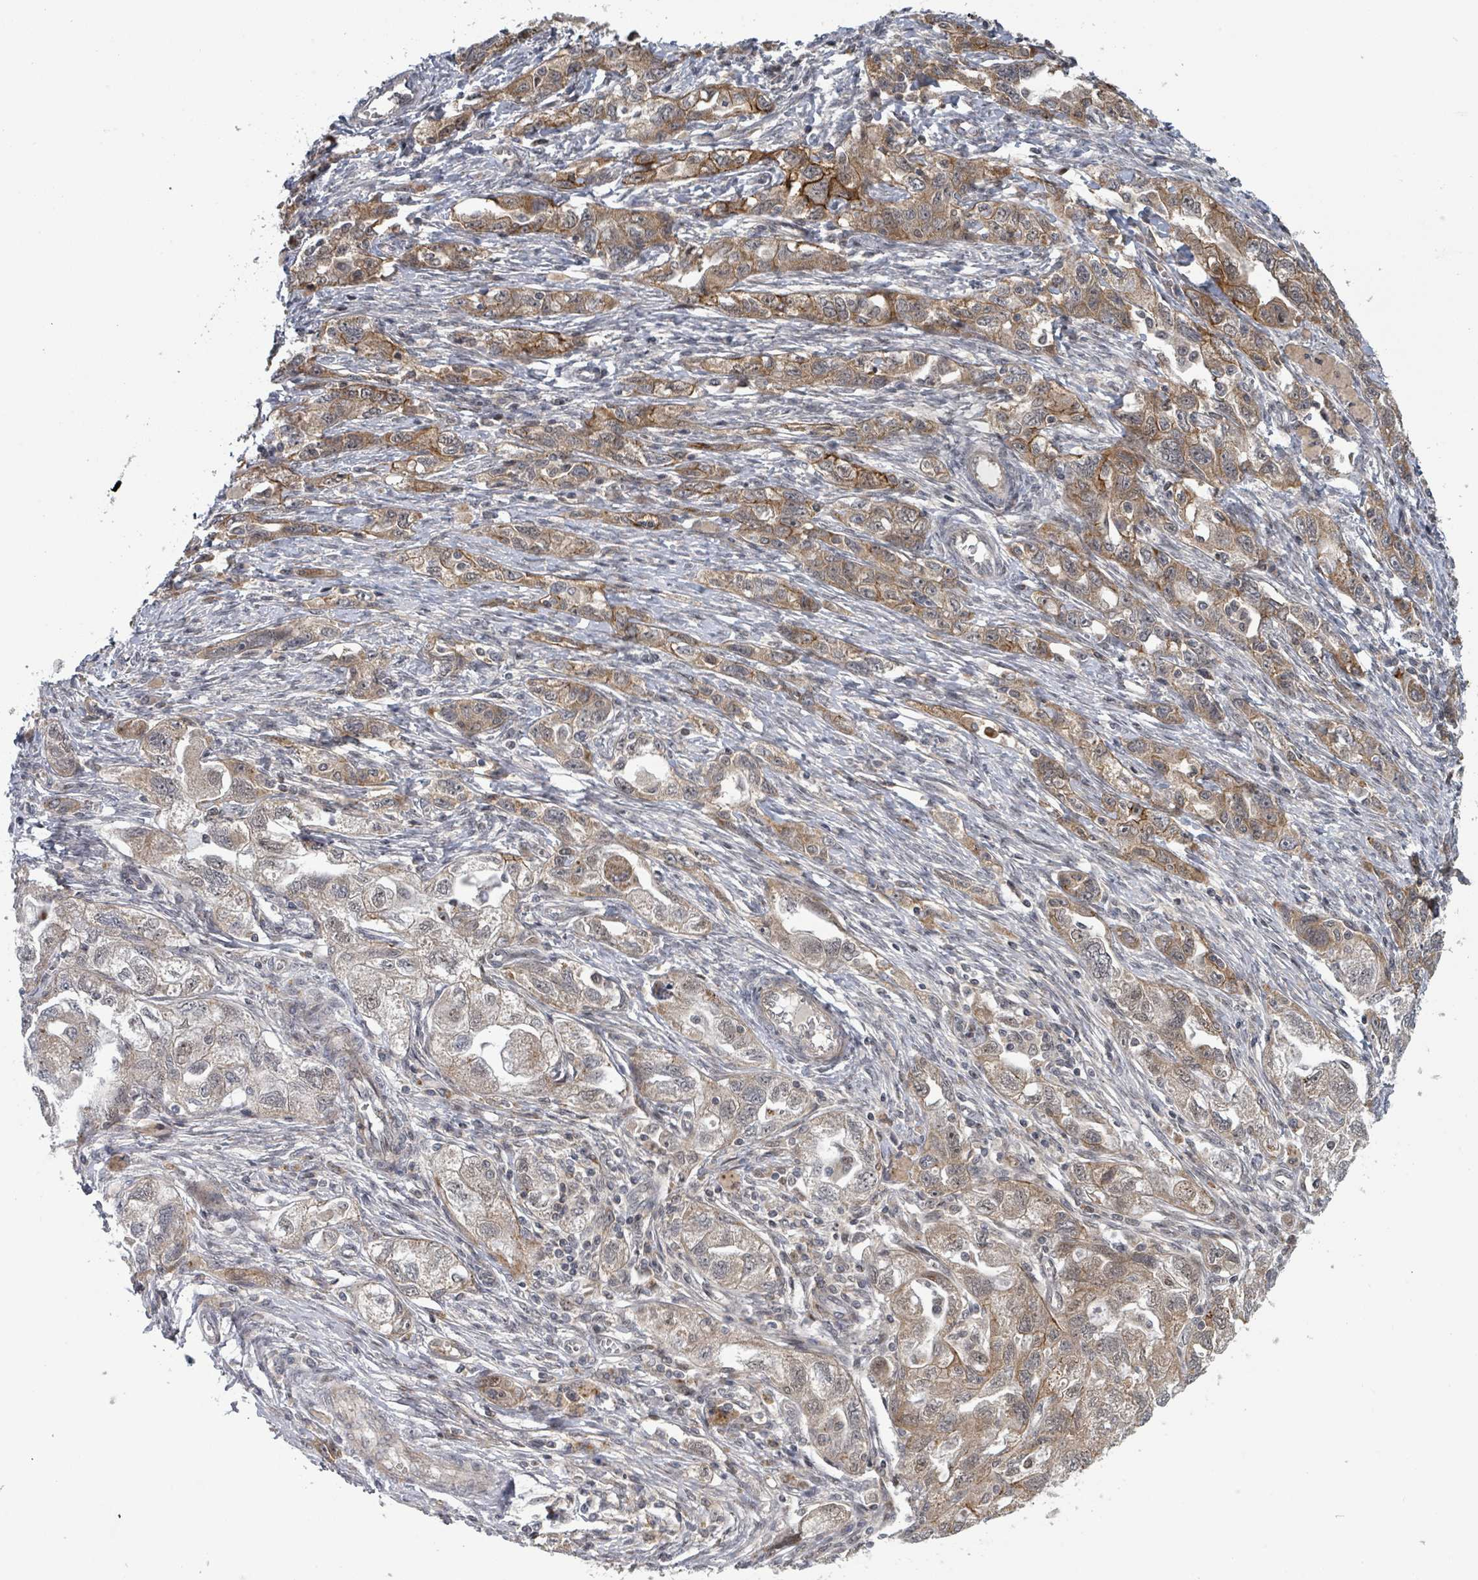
{"staining": {"intensity": "moderate", "quantity": "25%-75%", "location": "cytoplasmic/membranous,nuclear"}, "tissue": "ovarian cancer", "cell_type": "Tumor cells", "image_type": "cancer", "snomed": [{"axis": "morphology", "description": "Carcinoma, NOS"}, {"axis": "morphology", "description": "Cystadenocarcinoma, serous, NOS"}, {"axis": "topography", "description": "Ovary"}], "caption": "Ovarian cancer was stained to show a protein in brown. There is medium levels of moderate cytoplasmic/membranous and nuclear staining in approximately 25%-75% of tumor cells.", "gene": "GTF3C1", "patient": {"sex": "female", "age": 69}}